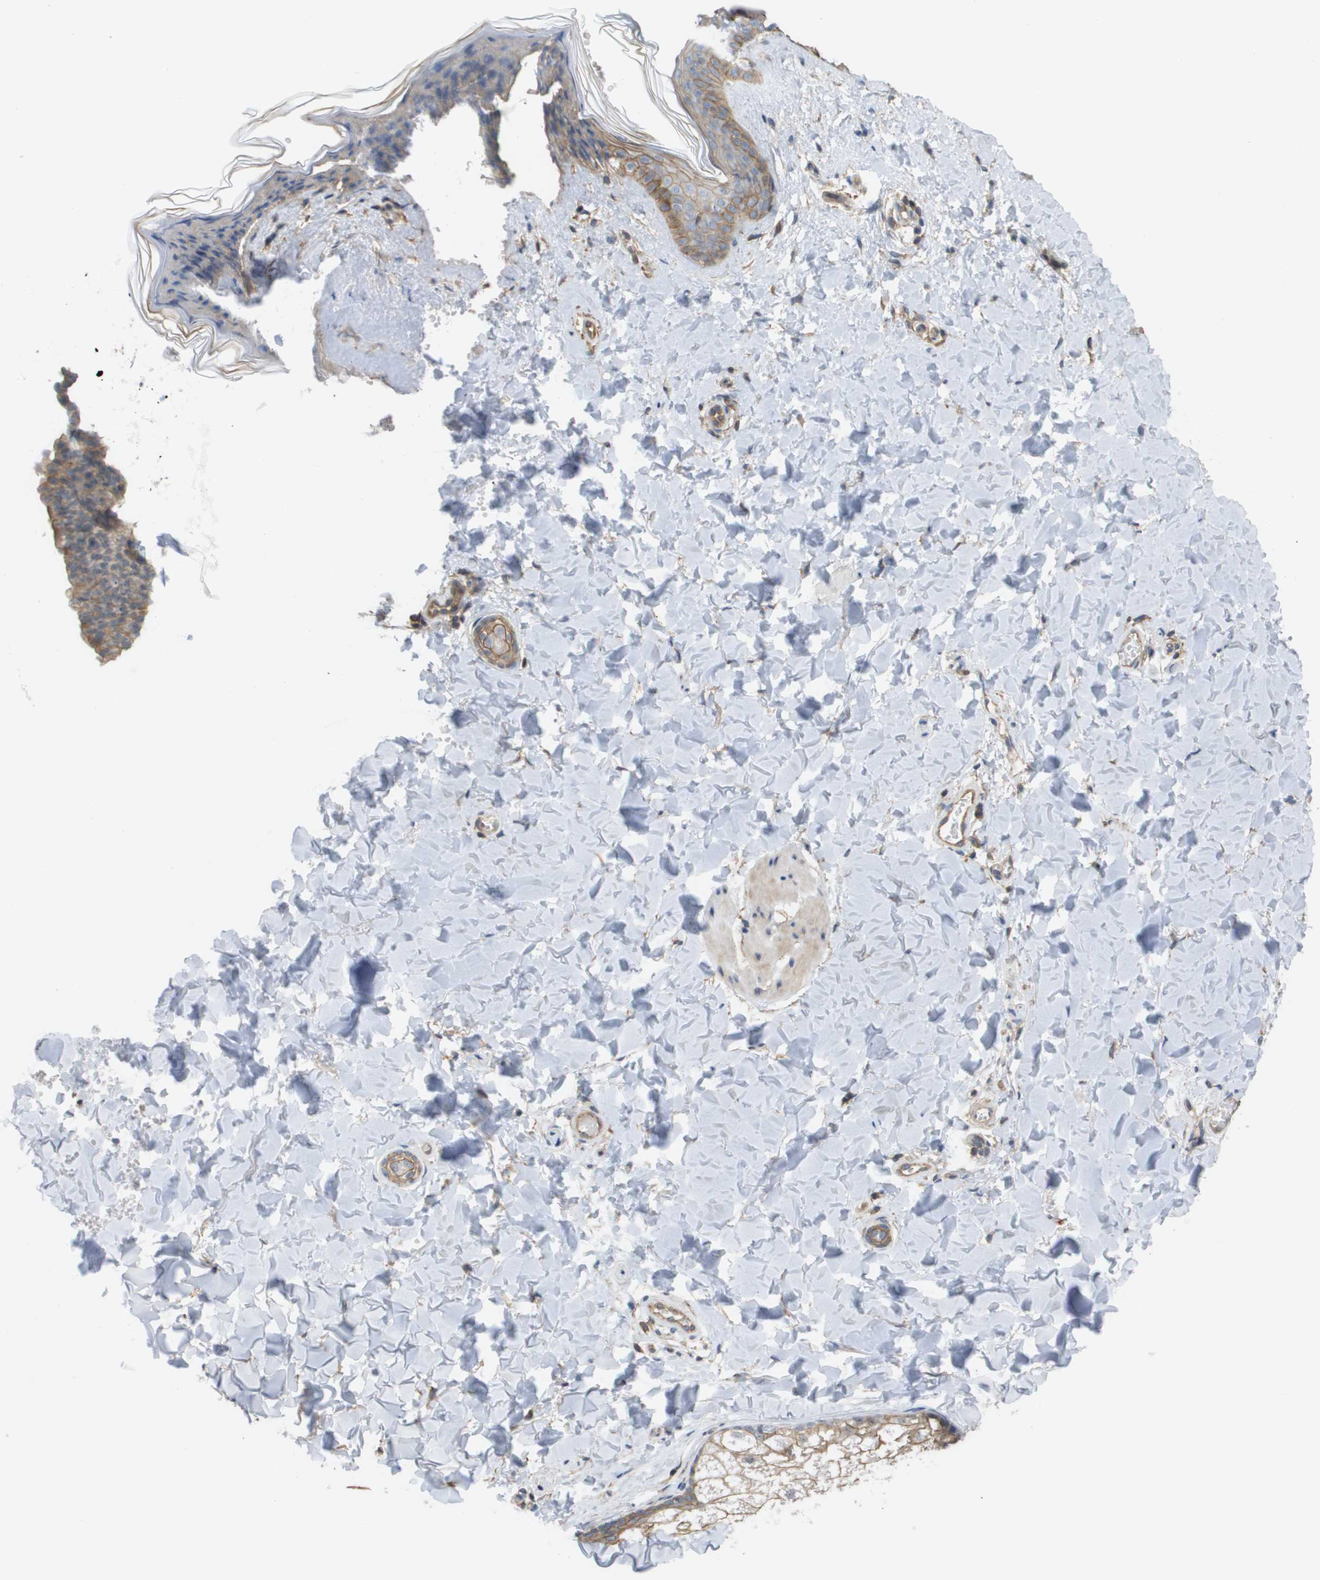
{"staining": {"intensity": "weak", "quantity": ">75%", "location": "cytoplasmic/membranous"}, "tissue": "skin", "cell_type": "Fibroblasts", "image_type": "normal", "snomed": [{"axis": "morphology", "description": "Normal tissue, NOS"}, {"axis": "topography", "description": "Skin"}], "caption": "Protein staining of benign skin reveals weak cytoplasmic/membranous staining in about >75% of fibroblasts.", "gene": "MTARC2", "patient": {"sex": "female", "age": 17}}